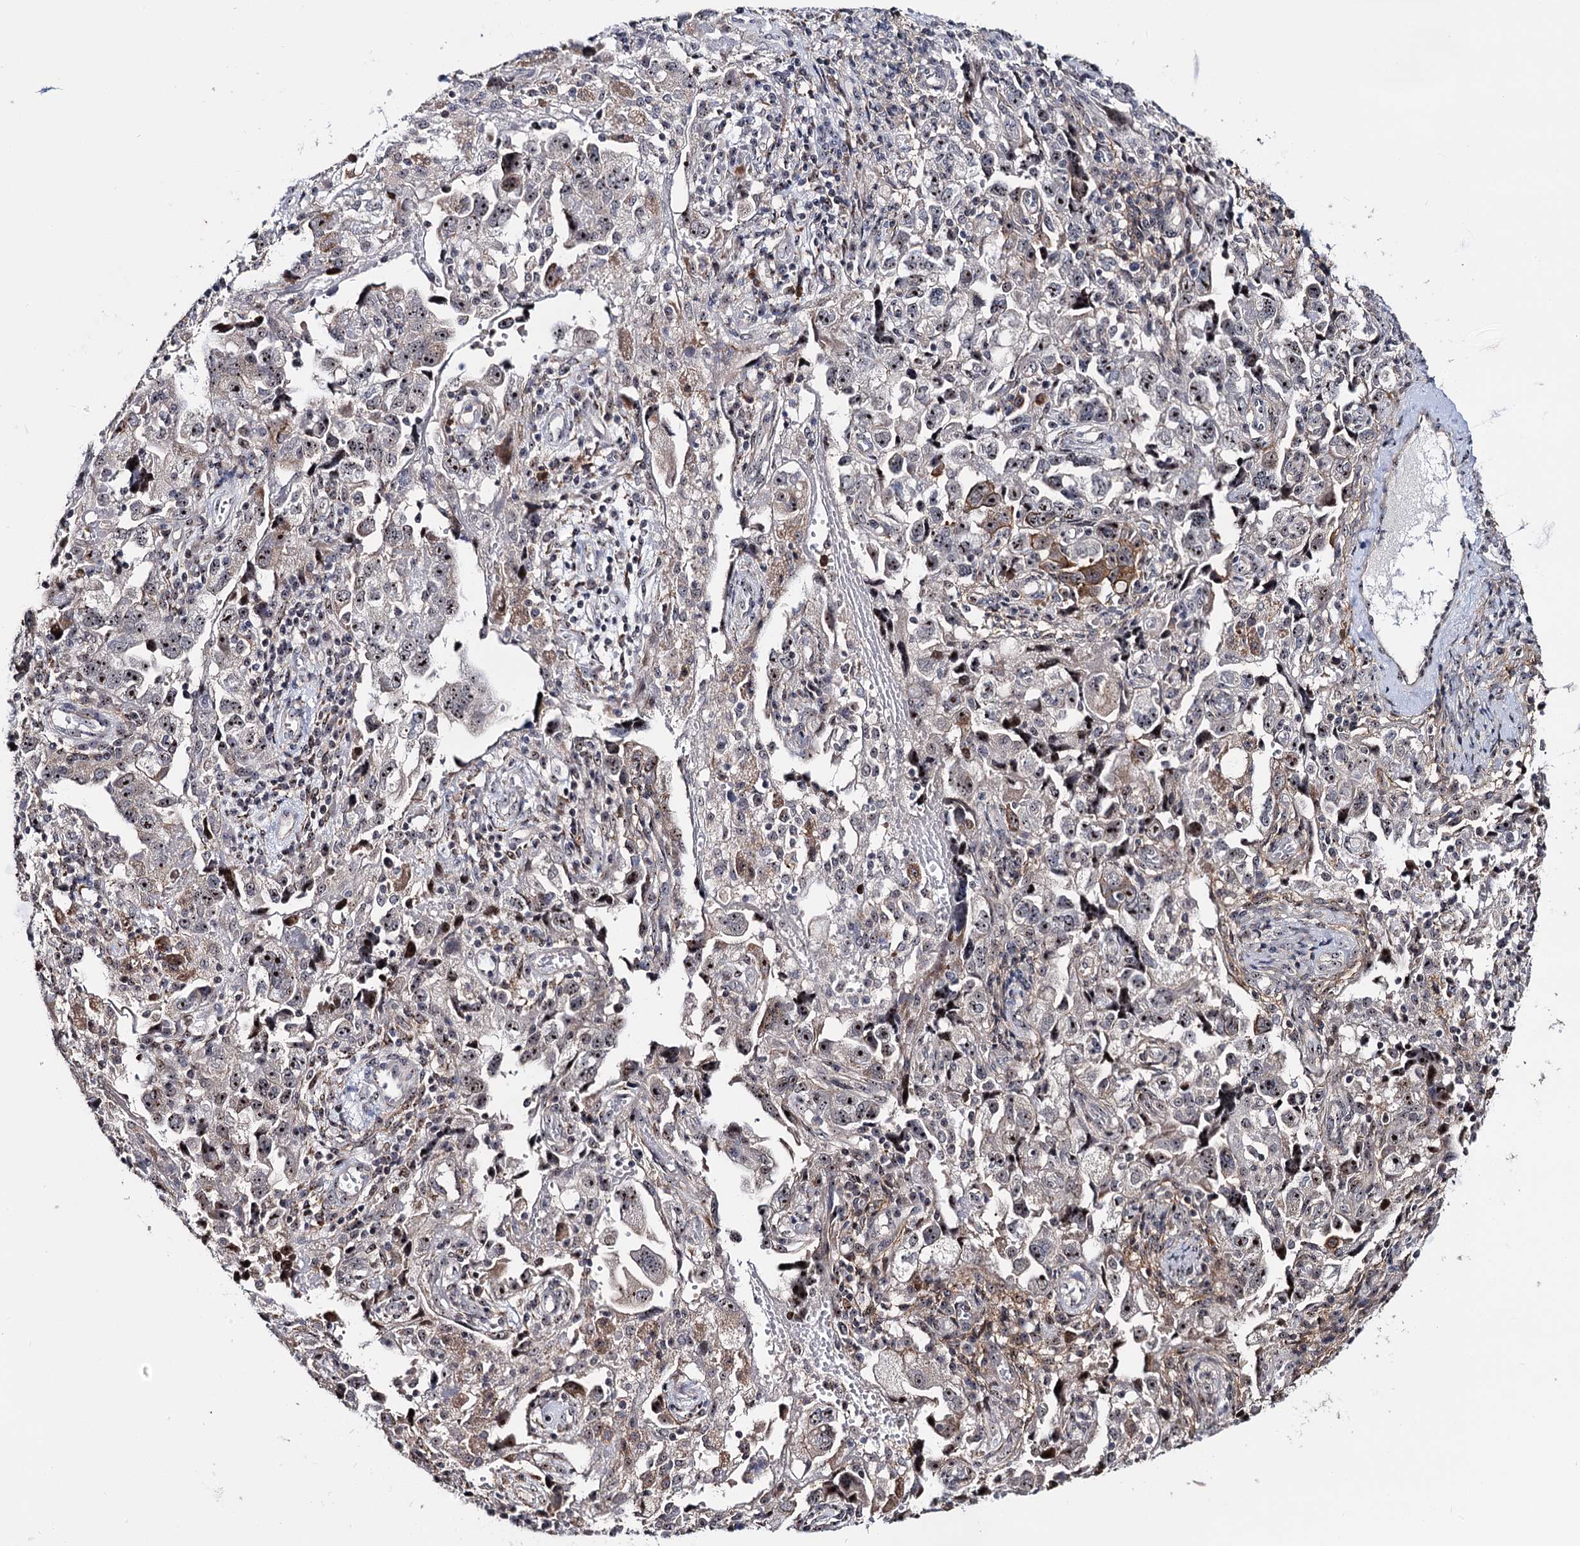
{"staining": {"intensity": "moderate", "quantity": "25%-75%", "location": "nuclear"}, "tissue": "ovarian cancer", "cell_type": "Tumor cells", "image_type": "cancer", "snomed": [{"axis": "morphology", "description": "Carcinoma, NOS"}, {"axis": "morphology", "description": "Cystadenocarcinoma, serous, NOS"}, {"axis": "topography", "description": "Ovary"}], "caption": "High-magnification brightfield microscopy of carcinoma (ovarian) stained with DAB (3,3'-diaminobenzidine) (brown) and counterstained with hematoxylin (blue). tumor cells exhibit moderate nuclear expression is seen in about25%-75% of cells.", "gene": "SUPT20H", "patient": {"sex": "female", "age": 69}}